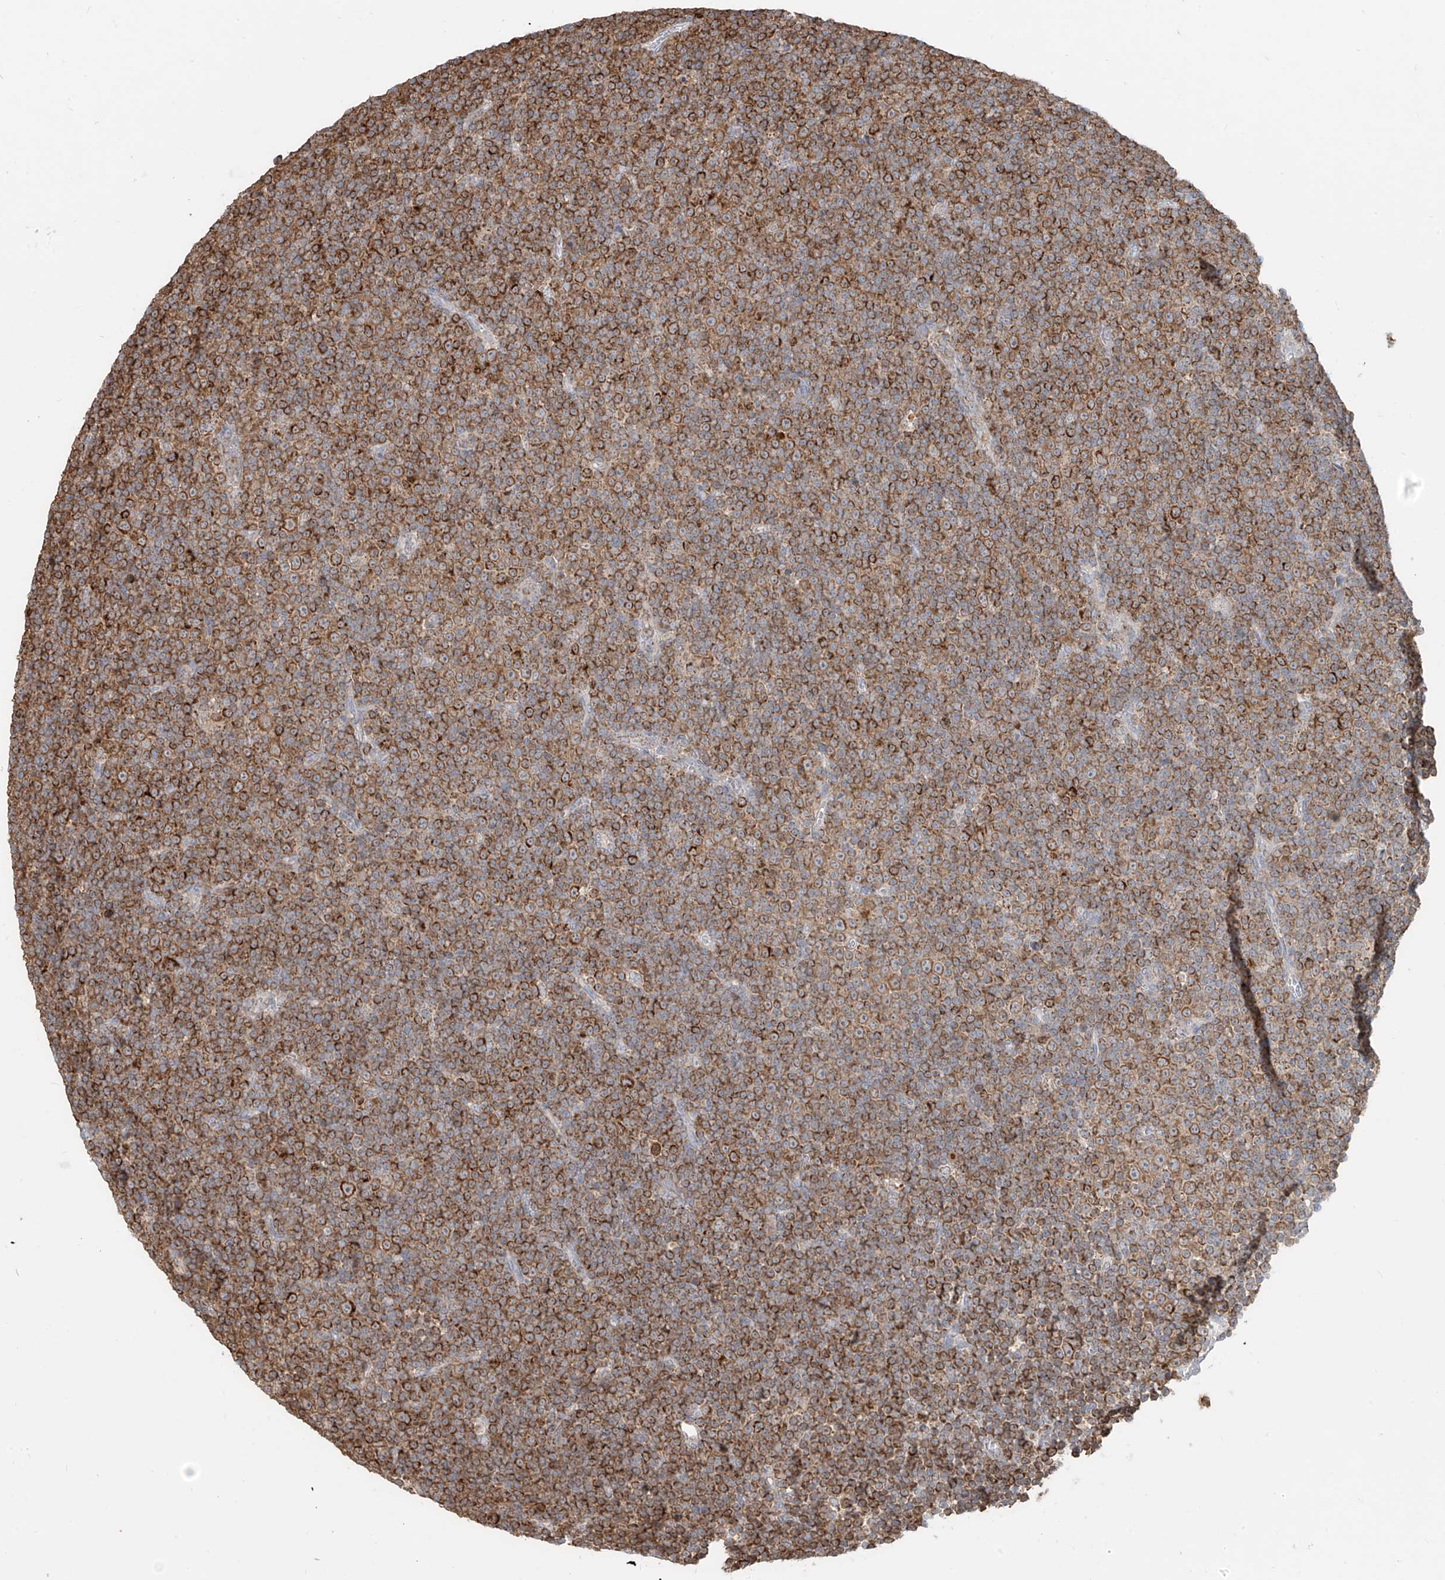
{"staining": {"intensity": "strong", "quantity": ">75%", "location": "cytoplasmic/membranous"}, "tissue": "lymphoma", "cell_type": "Tumor cells", "image_type": "cancer", "snomed": [{"axis": "morphology", "description": "Malignant lymphoma, non-Hodgkin's type, Low grade"}, {"axis": "topography", "description": "Lymph node"}], "caption": "Immunohistochemical staining of lymphoma reveals high levels of strong cytoplasmic/membranous expression in approximately >75% of tumor cells.", "gene": "ETHE1", "patient": {"sex": "female", "age": 67}}